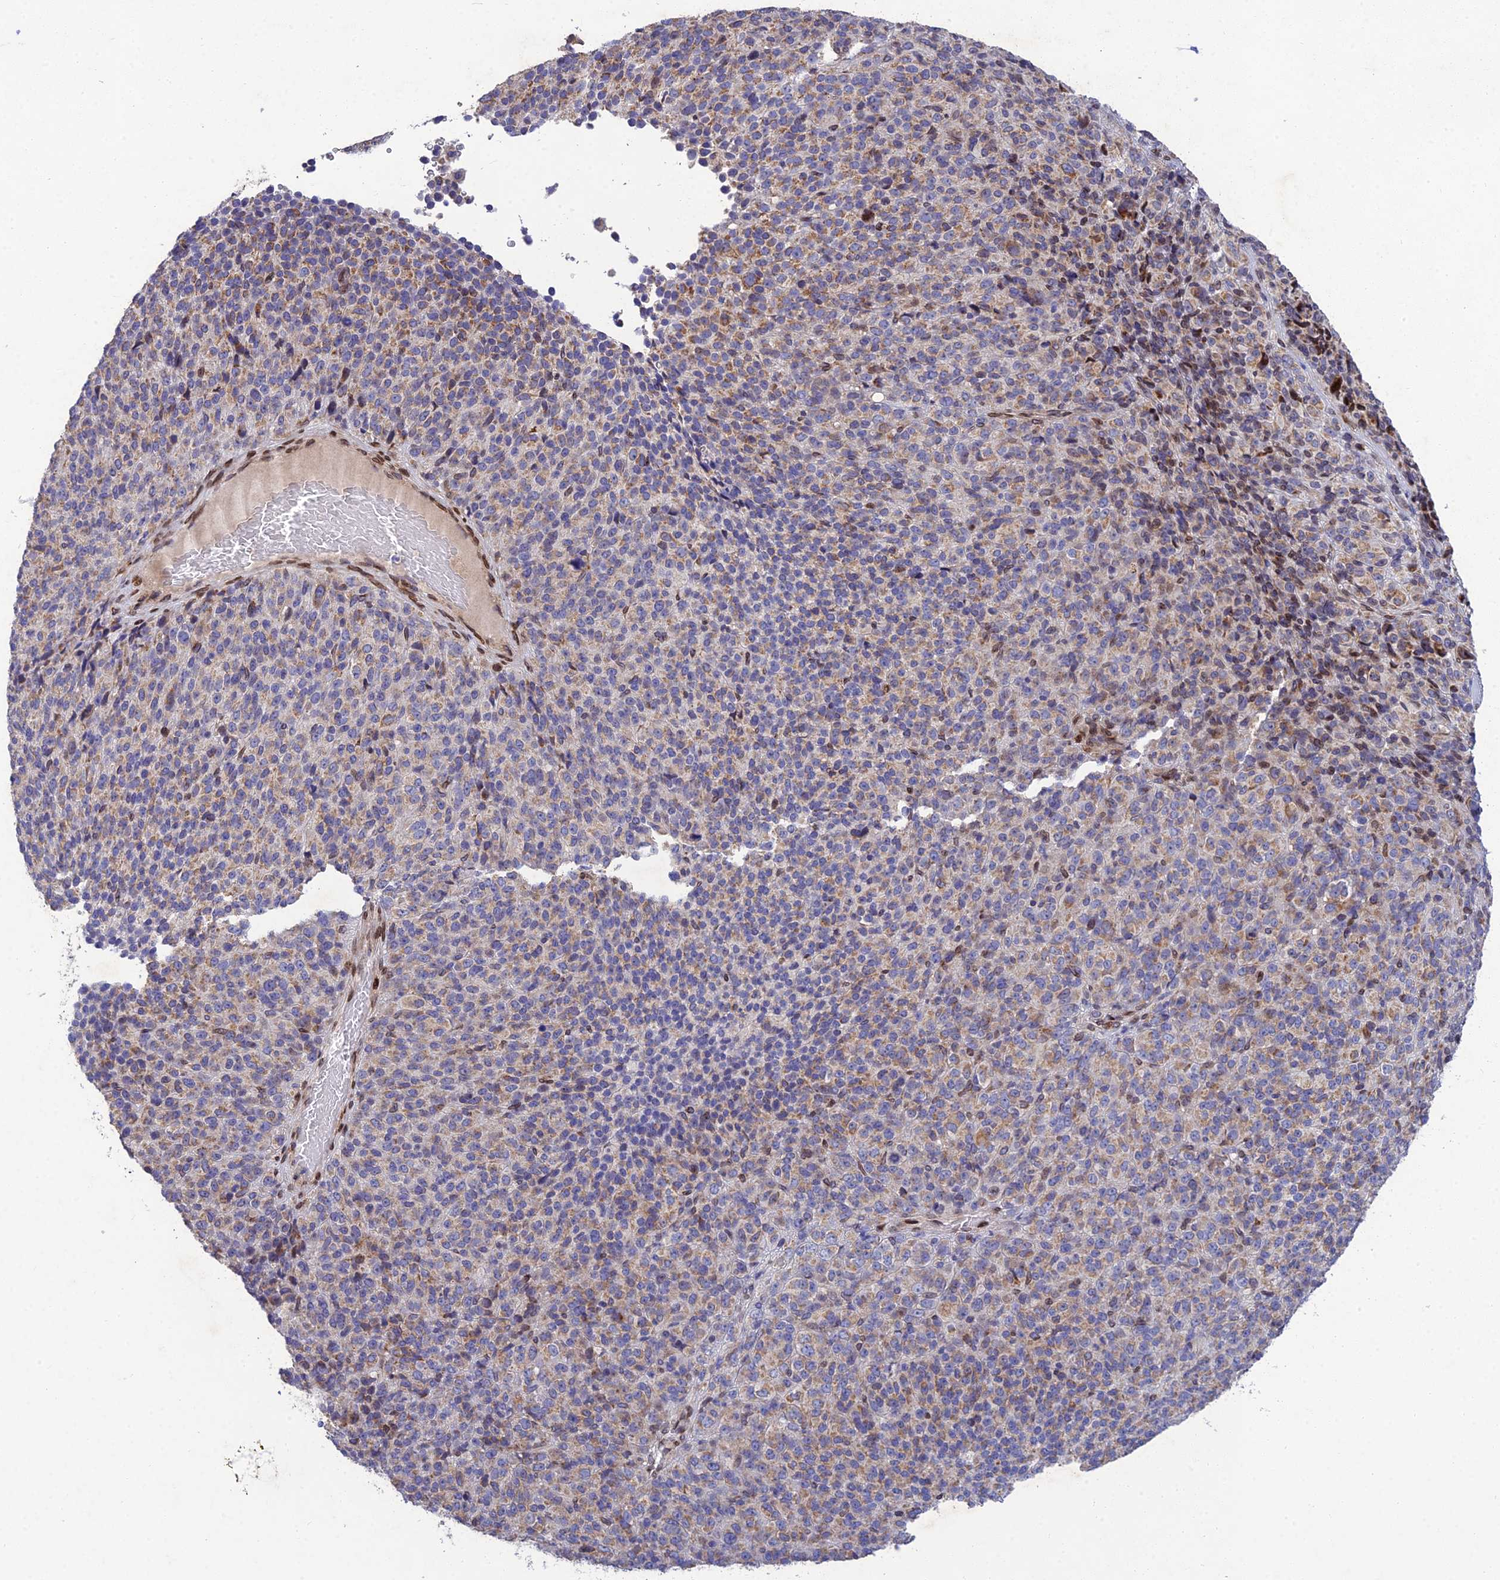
{"staining": {"intensity": "weak", "quantity": "25%-75%", "location": "cytoplasmic/membranous"}, "tissue": "melanoma", "cell_type": "Tumor cells", "image_type": "cancer", "snomed": [{"axis": "morphology", "description": "Malignant melanoma, Metastatic site"}, {"axis": "topography", "description": "Brain"}], "caption": "An immunohistochemistry (IHC) photomicrograph of tumor tissue is shown. Protein staining in brown labels weak cytoplasmic/membranous positivity in melanoma within tumor cells. The staining was performed using DAB to visualize the protein expression in brown, while the nuclei were stained in blue with hematoxylin (Magnification: 20x).", "gene": "MGAT2", "patient": {"sex": "female", "age": 56}}